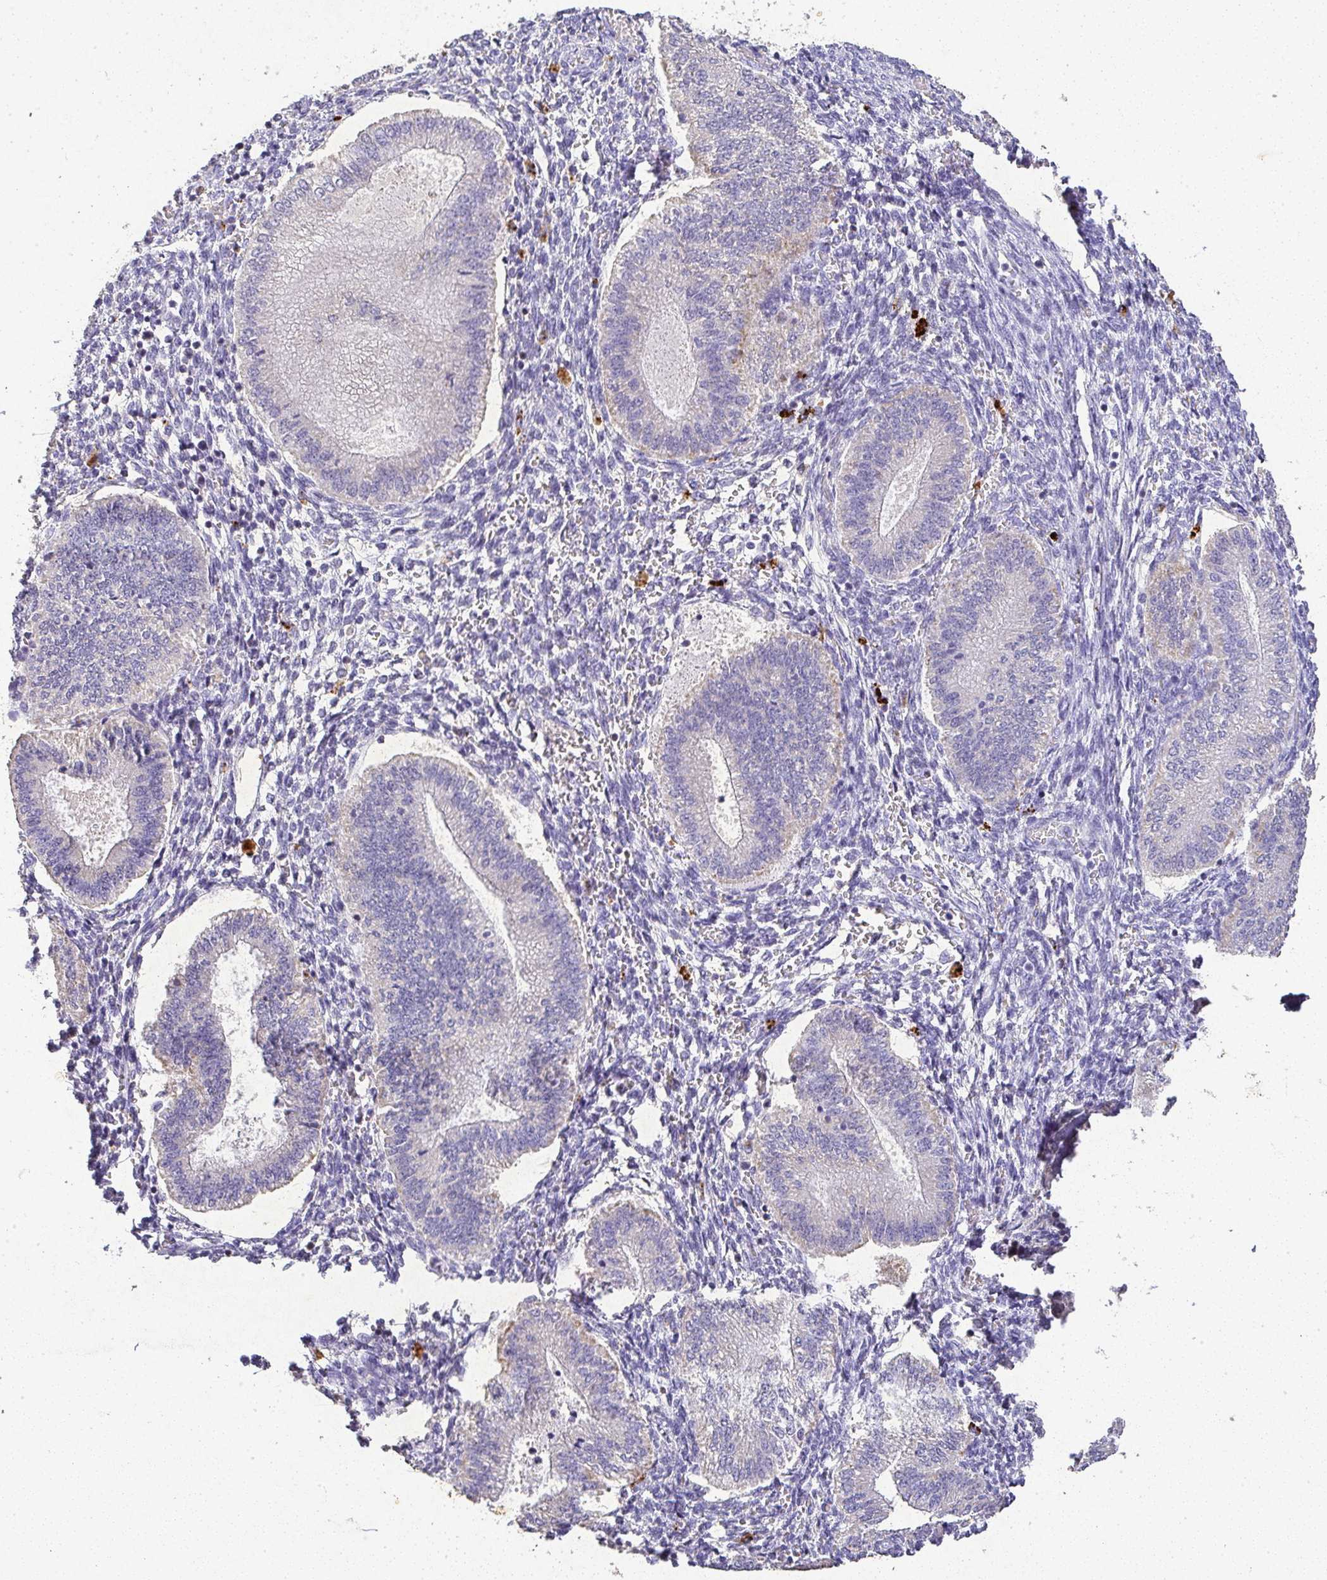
{"staining": {"intensity": "negative", "quantity": "none", "location": "none"}, "tissue": "endometrium", "cell_type": "Cells in endometrial stroma", "image_type": "normal", "snomed": [{"axis": "morphology", "description": "Normal tissue, NOS"}, {"axis": "topography", "description": "Endometrium"}], "caption": "Cells in endometrial stroma show no significant staining in unremarkable endometrium. Brightfield microscopy of IHC stained with DAB (brown) and hematoxylin (blue), captured at high magnification.", "gene": "RPS2", "patient": {"sex": "female", "age": 25}}